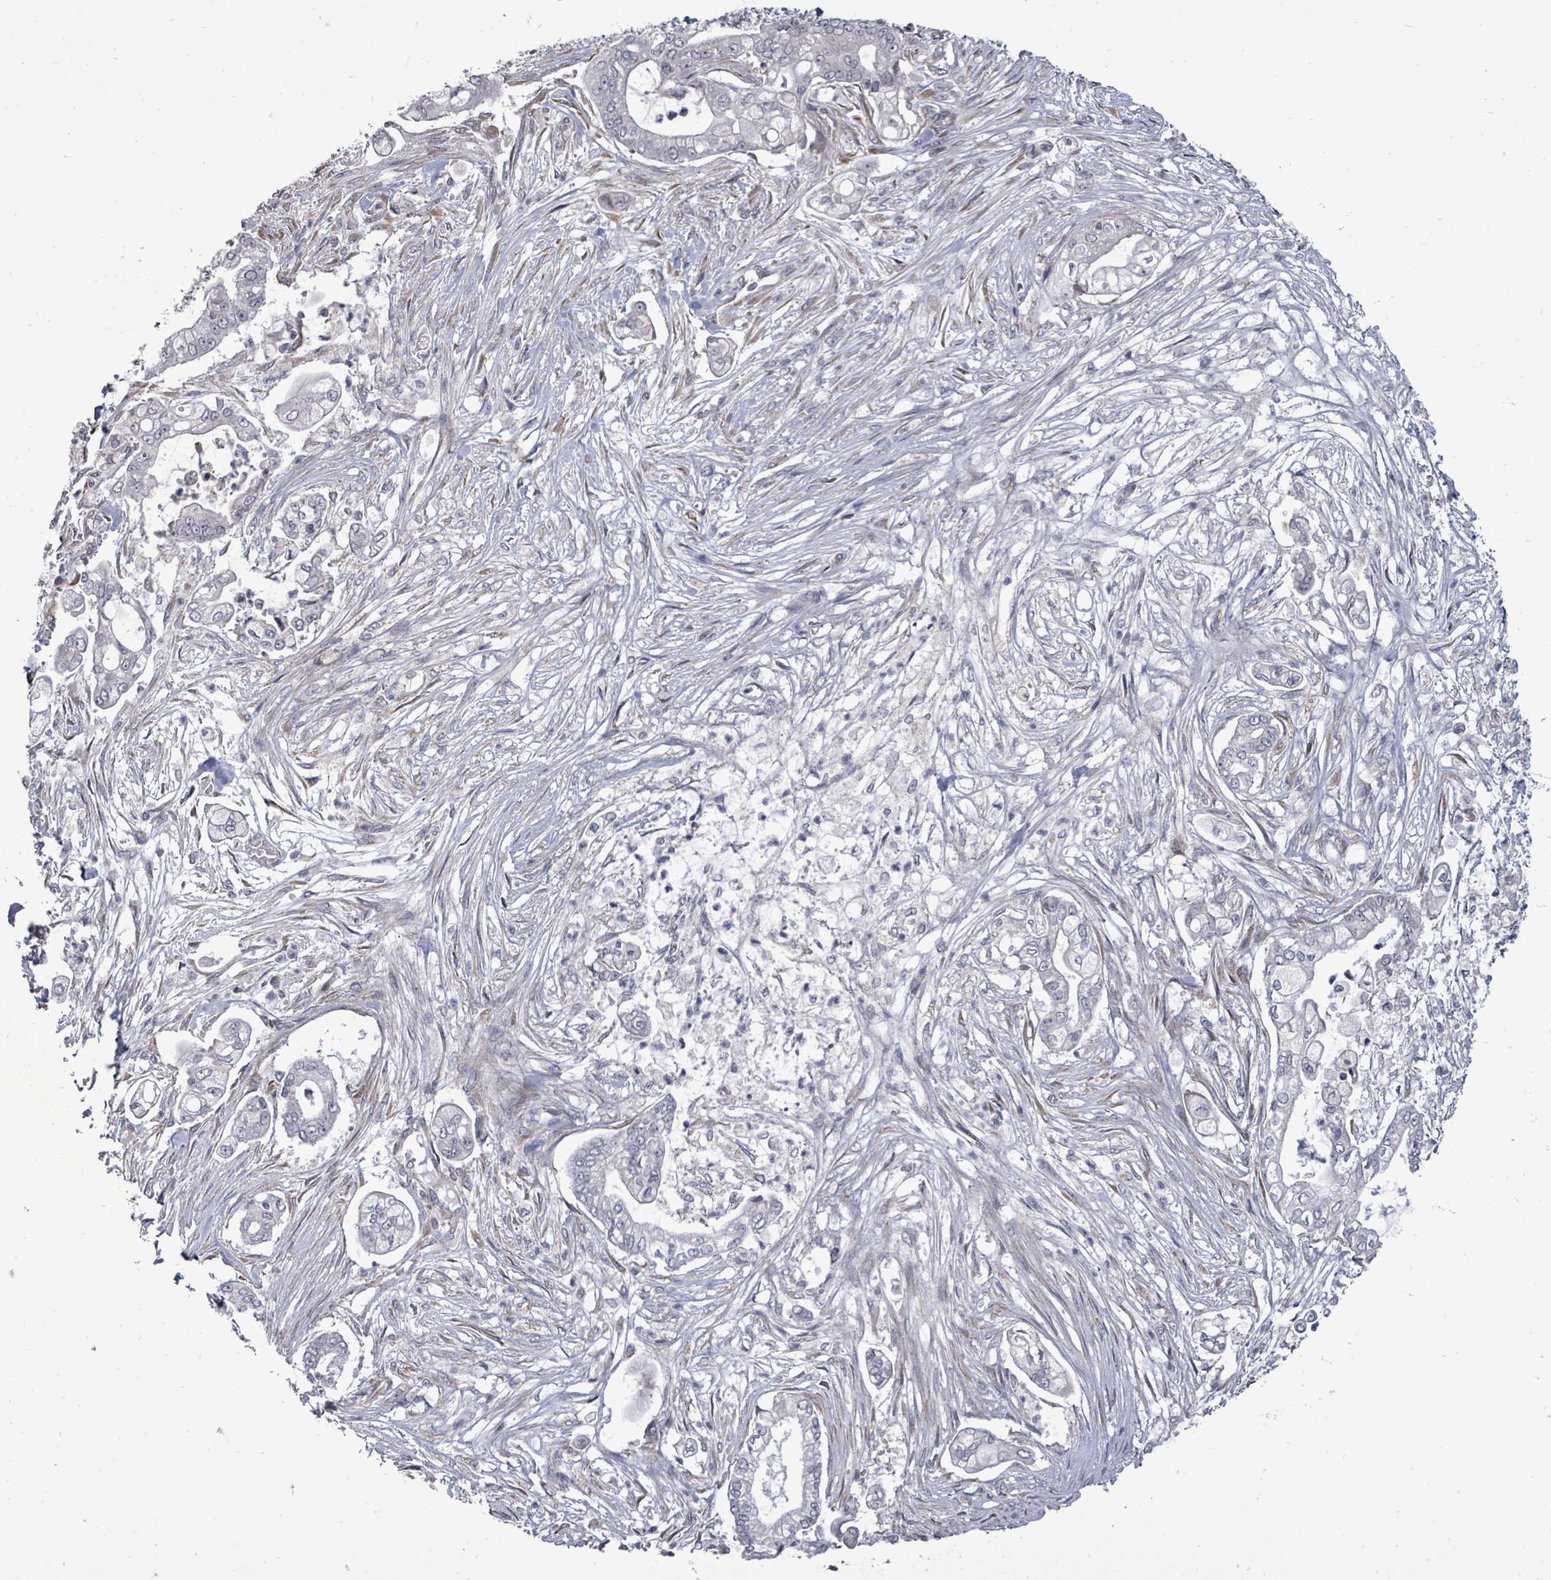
{"staining": {"intensity": "negative", "quantity": "none", "location": "none"}, "tissue": "pancreatic cancer", "cell_type": "Tumor cells", "image_type": "cancer", "snomed": [{"axis": "morphology", "description": "Adenocarcinoma, NOS"}, {"axis": "topography", "description": "Pancreas"}], "caption": "This is an immunohistochemistry micrograph of pancreatic cancer. There is no staining in tumor cells.", "gene": "POMGNT2", "patient": {"sex": "female", "age": 69}}